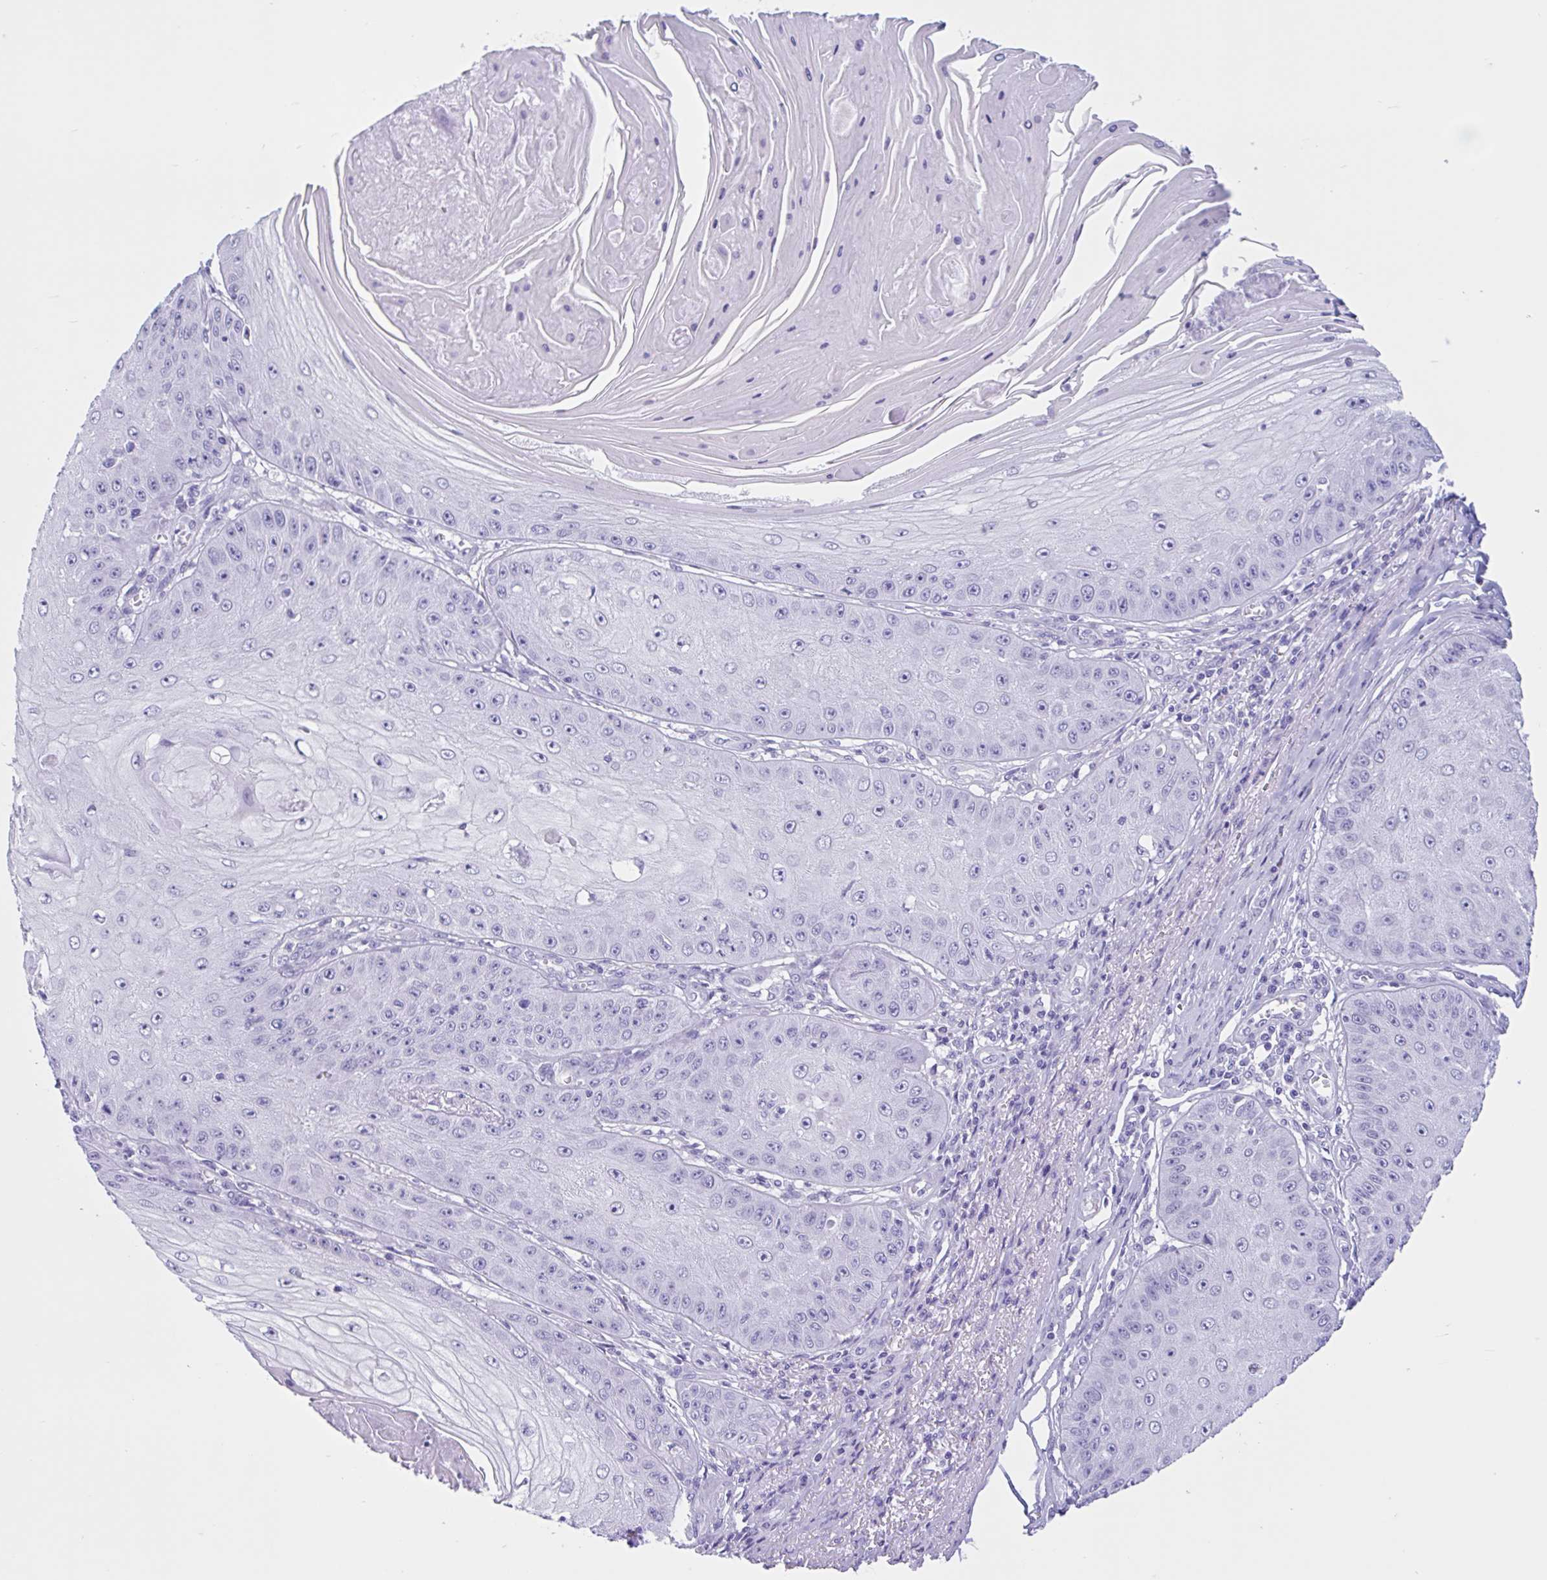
{"staining": {"intensity": "negative", "quantity": "none", "location": "none"}, "tissue": "skin cancer", "cell_type": "Tumor cells", "image_type": "cancer", "snomed": [{"axis": "morphology", "description": "Squamous cell carcinoma, NOS"}, {"axis": "topography", "description": "Skin"}], "caption": "The histopathology image exhibits no staining of tumor cells in squamous cell carcinoma (skin).", "gene": "IAPP", "patient": {"sex": "male", "age": 70}}